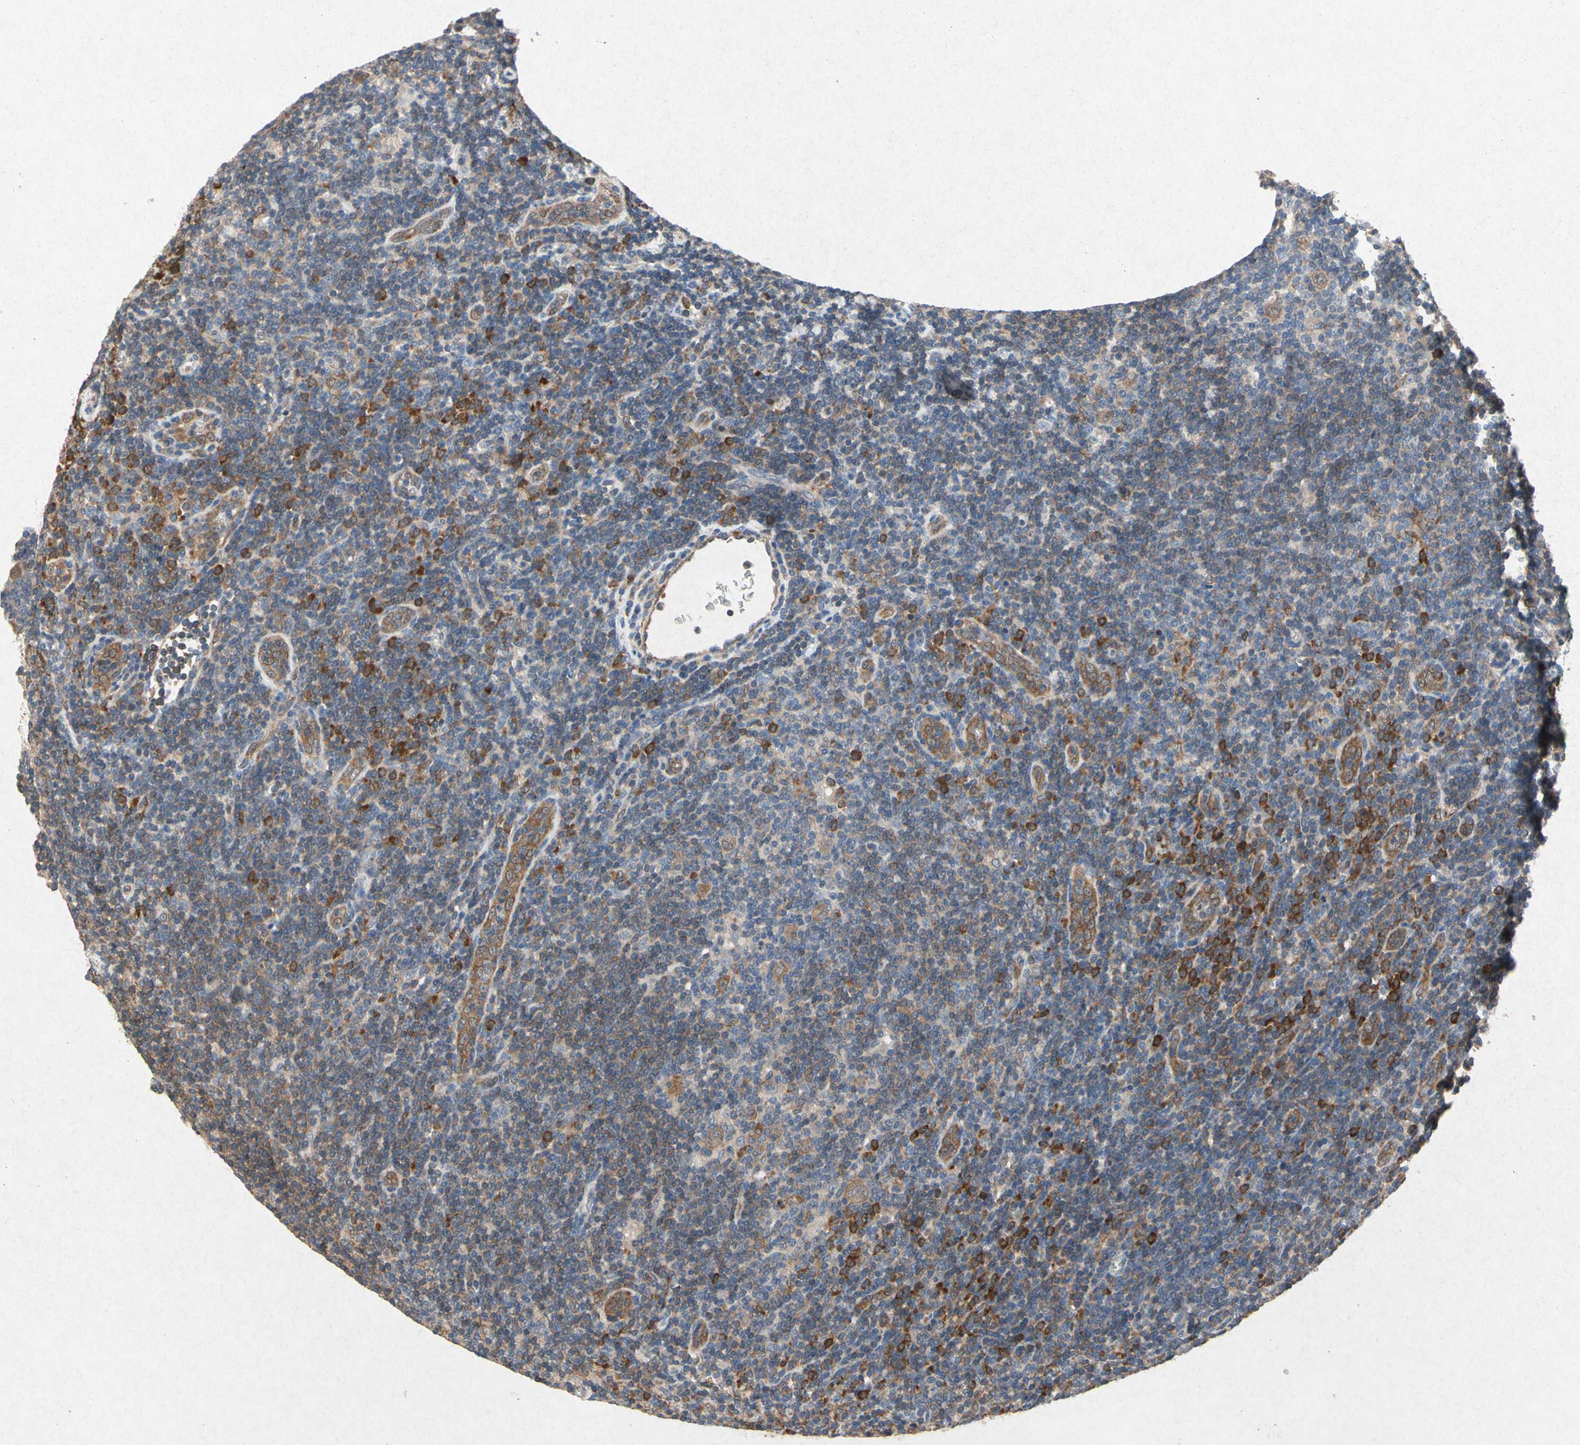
{"staining": {"intensity": "moderate", "quantity": ">75%", "location": "cytoplasmic/membranous"}, "tissue": "lymphoma", "cell_type": "Tumor cells", "image_type": "cancer", "snomed": [{"axis": "morphology", "description": "Hodgkin's disease, NOS"}, {"axis": "topography", "description": "Lymph node"}], "caption": "Hodgkin's disease was stained to show a protein in brown. There is medium levels of moderate cytoplasmic/membranous positivity in approximately >75% of tumor cells.", "gene": "RPS6KA1", "patient": {"sex": "female", "age": 57}}